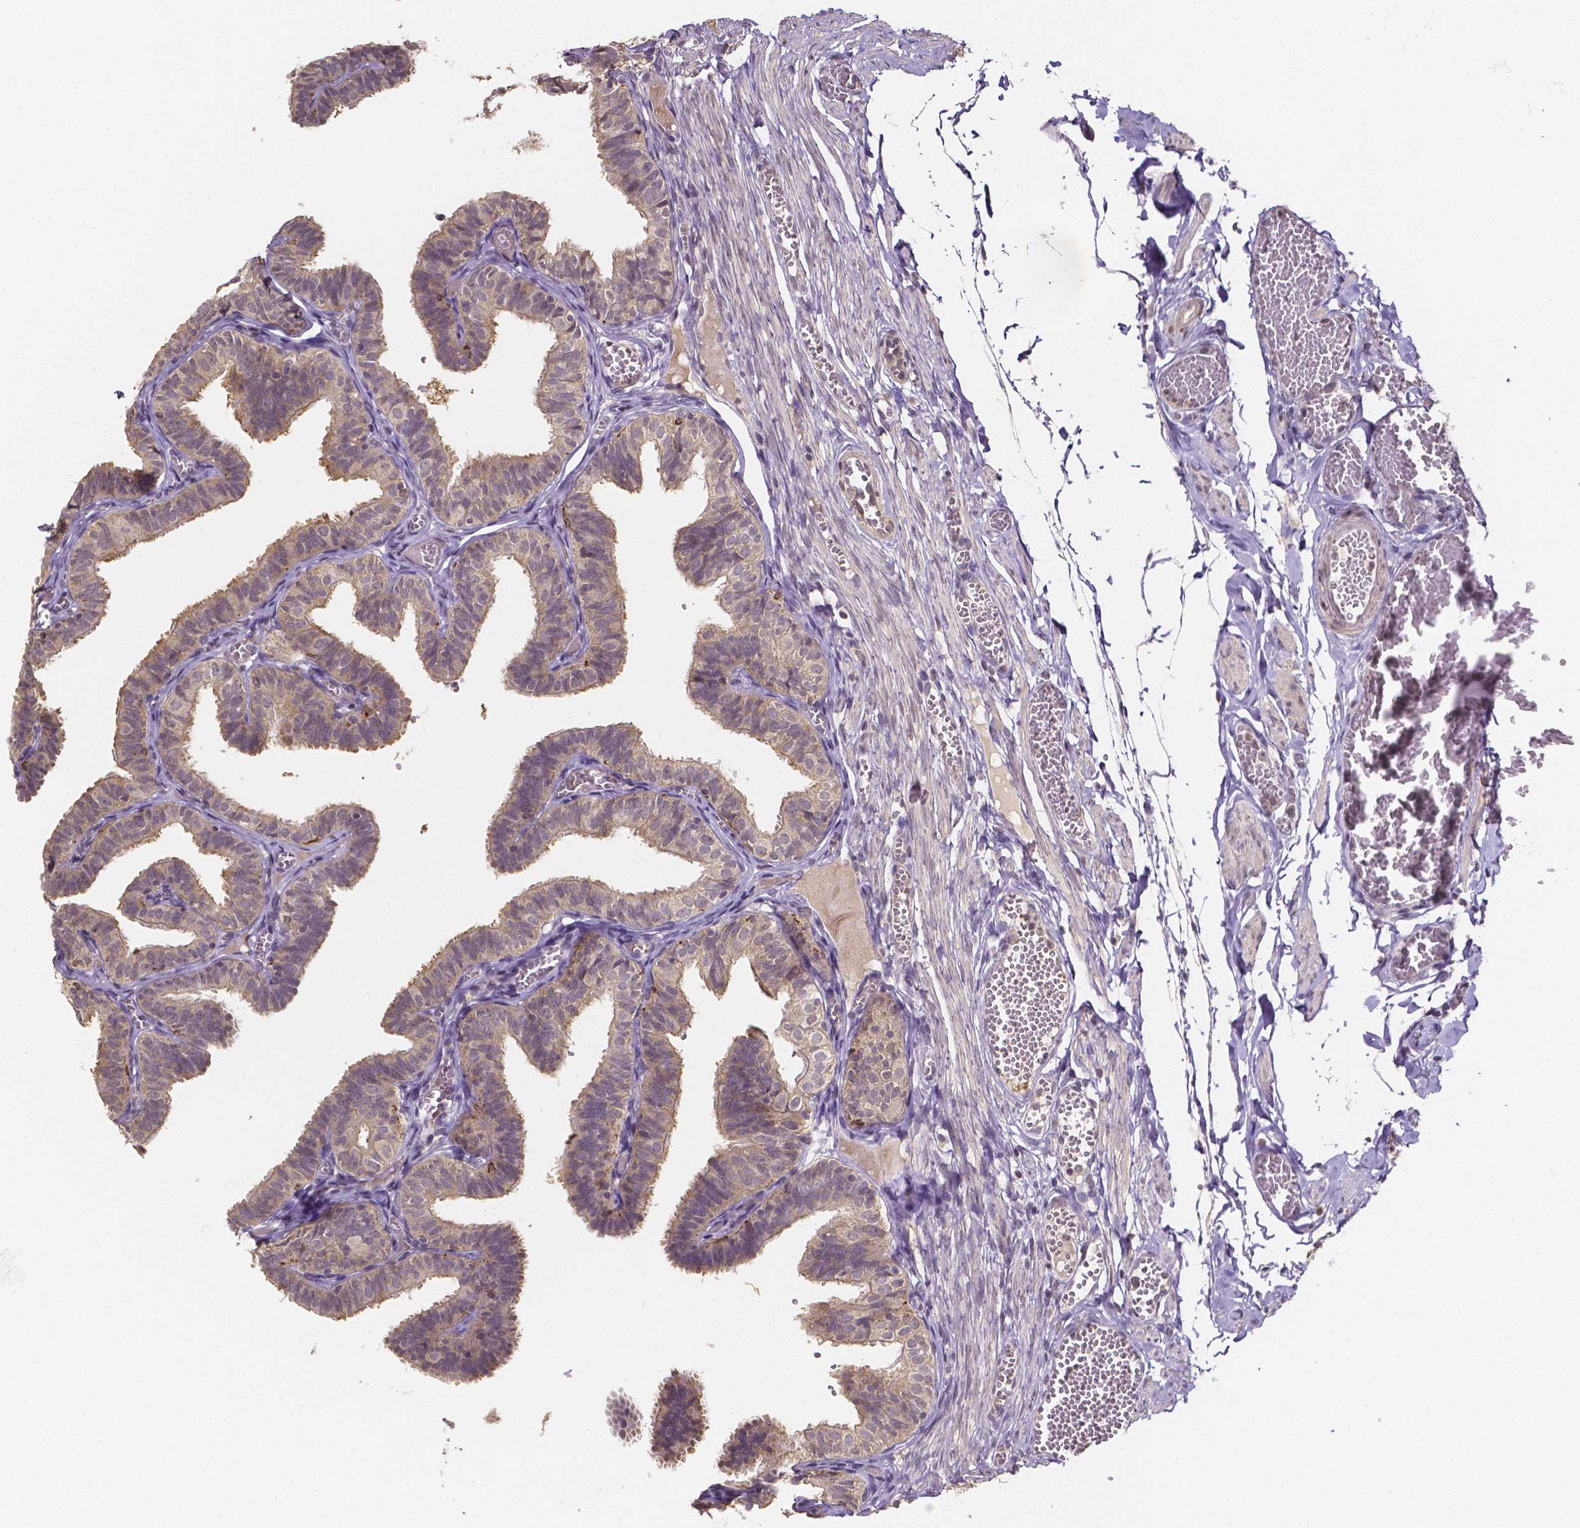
{"staining": {"intensity": "weak", "quantity": ">75%", "location": "cytoplasmic/membranous"}, "tissue": "fallopian tube", "cell_type": "Glandular cells", "image_type": "normal", "snomed": [{"axis": "morphology", "description": "Normal tissue, NOS"}, {"axis": "topography", "description": "Fallopian tube"}], "caption": "This photomicrograph displays normal fallopian tube stained with immunohistochemistry to label a protein in brown. The cytoplasmic/membranous of glandular cells show weak positivity for the protein. Nuclei are counter-stained blue.", "gene": "NRGN", "patient": {"sex": "female", "age": 25}}